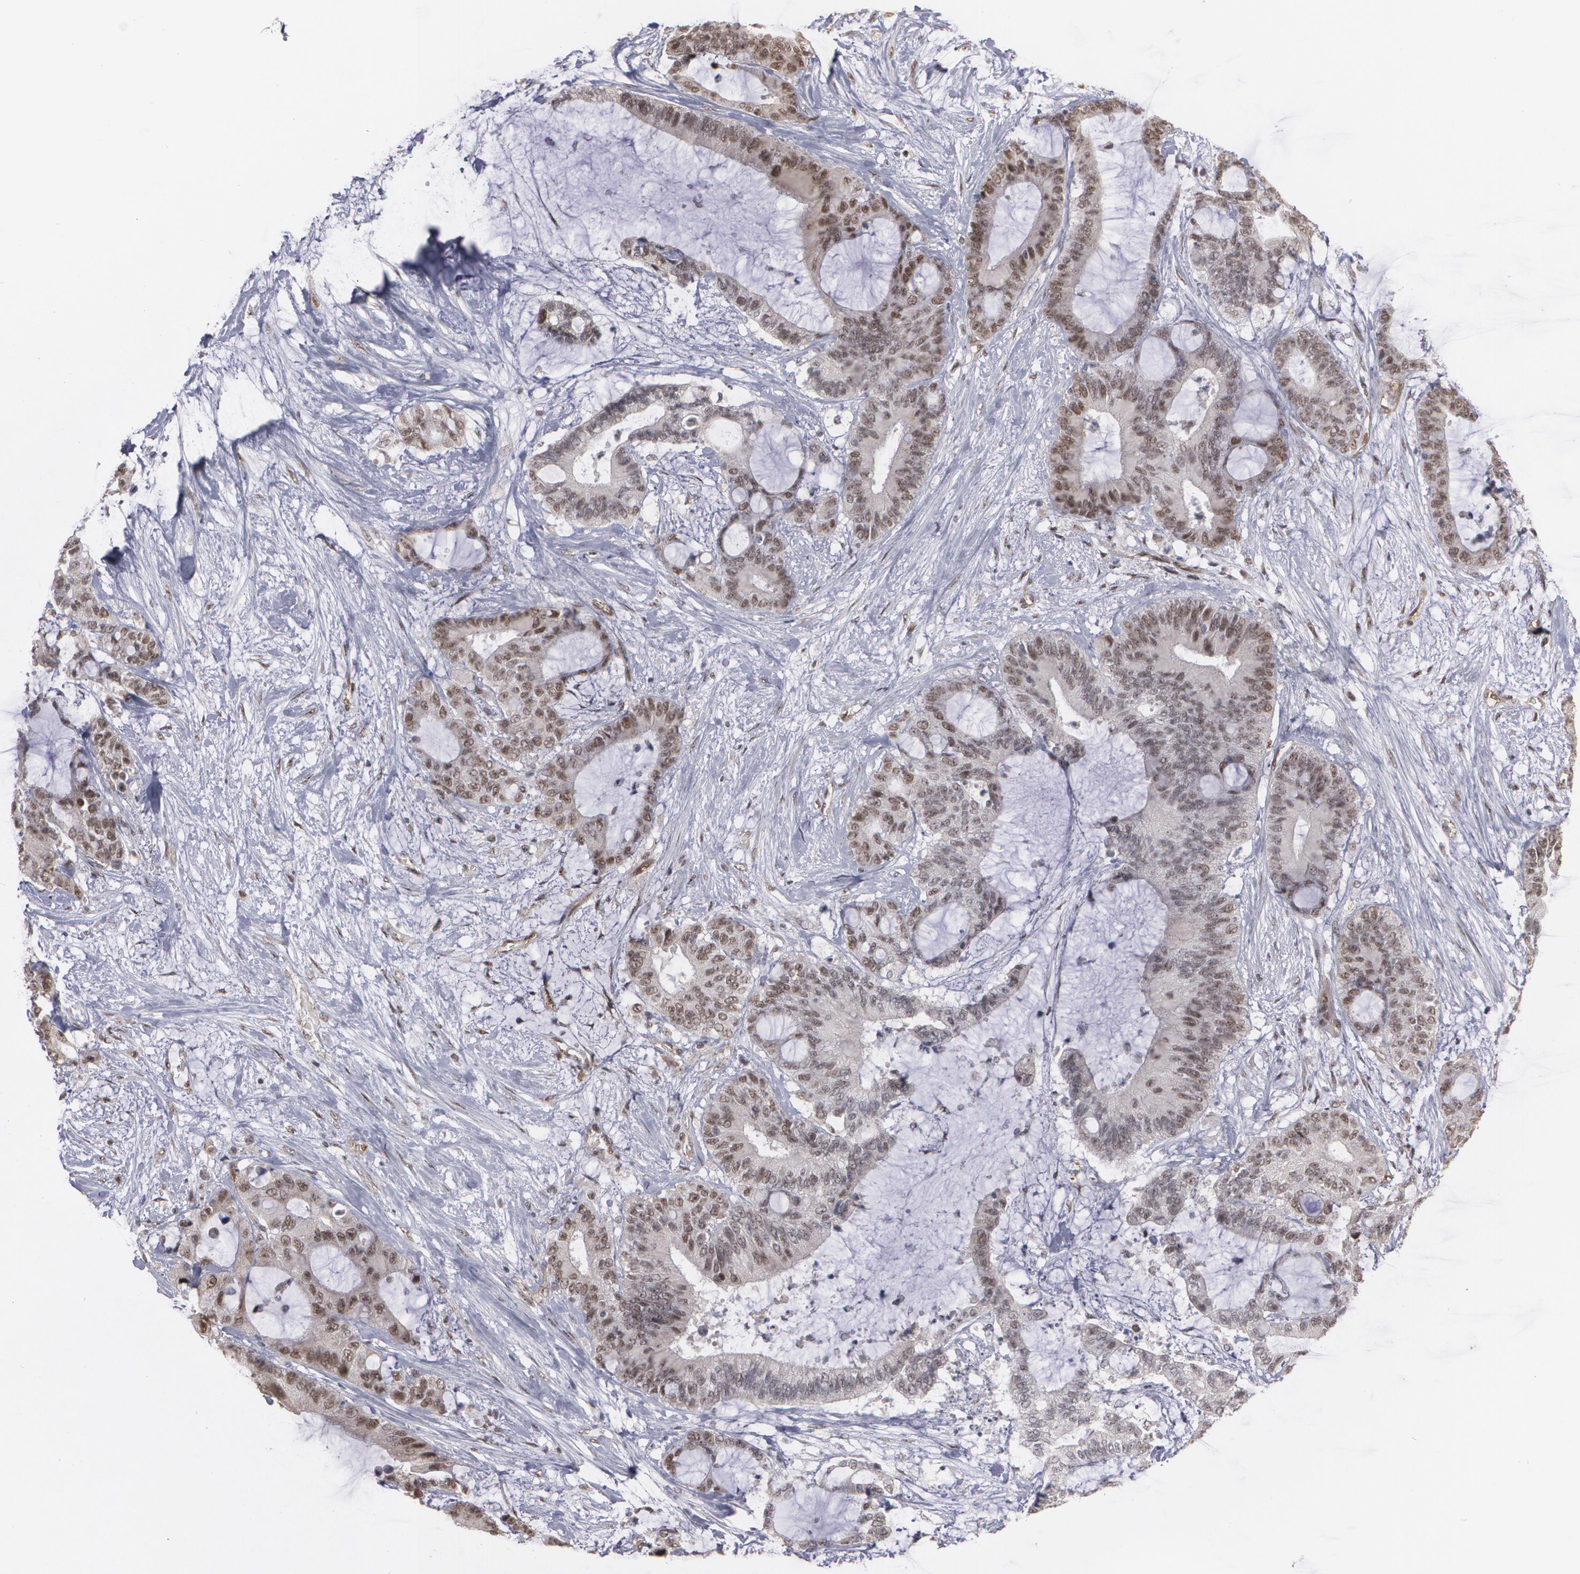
{"staining": {"intensity": "moderate", "quantity": ">75%", "location": "cytoplasmic/membranous,nuclear"}, "tissue": "liver cancer", "cell_type": "Tumor cells", "image_type": "cancer", "snomed": [{"axis": "morphology", "description": "Cholangiocarcinoma"}, {"axis": "topography", "description": "Liver"}], "caption": "This photomicrograph shows liver cholangiocarcinoma stained with immunohistochemistry (IHC) to label a protein in brown. The cytoplasmic/membranous and nuclear of tumor cells show moderate positivity for the protein. Nuclei are counter-stained blue.", "gene": "ZNF75A", "patient": {"sex": "female", "age": 73}}